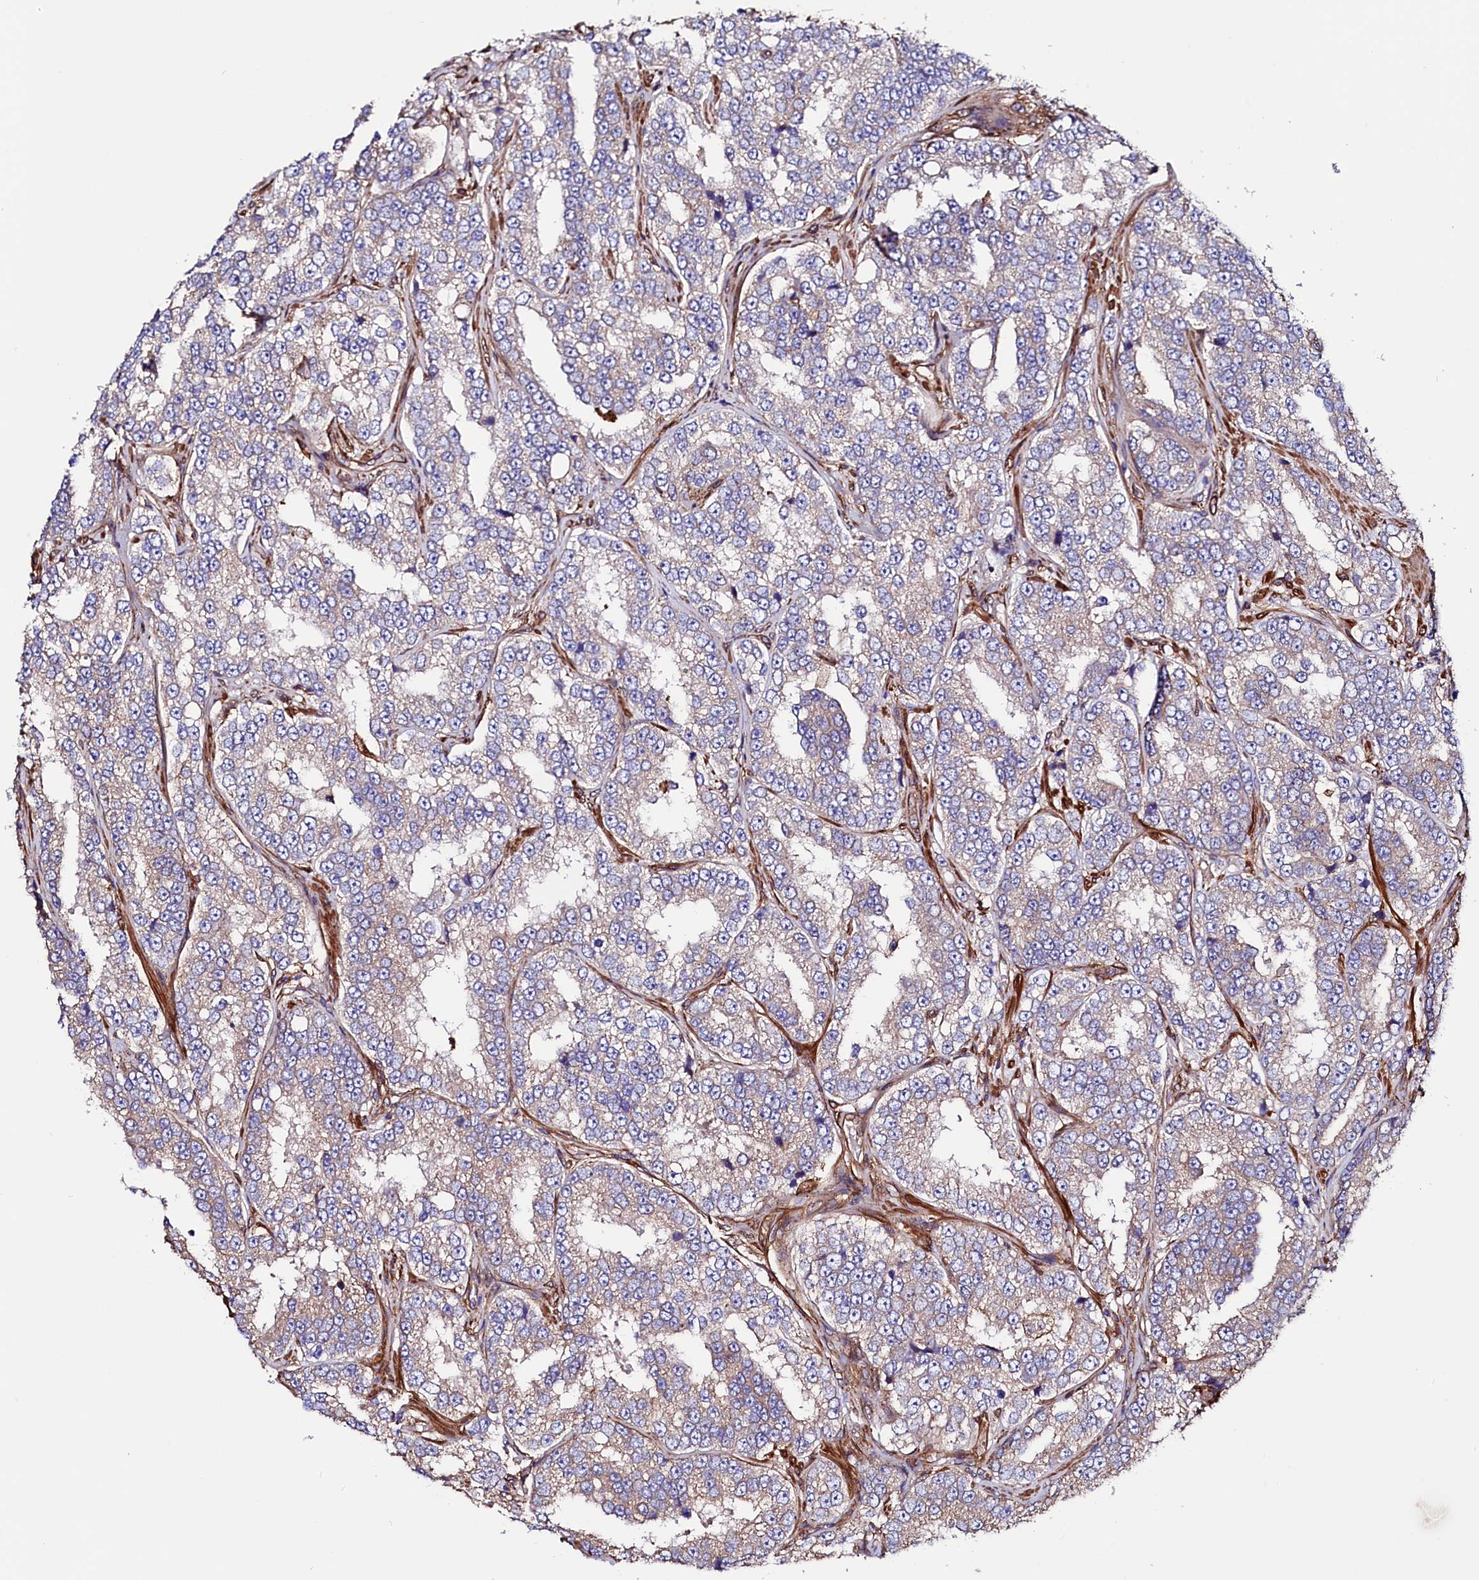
{"staining": {"intensity": "weak", "quantity": ">75%", "location": "cytoplasmic/membranous"}, "tissue": "prostate cancer", "cell_type": "Tumor cells", "image_type": "cancer", "snomed": [{"axis": "morphology", "description": "Normal tissue, NOS"}, {"axis": "morphology", "description": "Adenocarcinoma, High grade"}, {"axis": "topography", "description": "Prostate"}], "caption": "Tumor cells show low levels of weak cytoplasmic/membranous positivity in approximately >75% of cells in high-grade adenocarcinoma (prostate).", "gene": "STAMBPL1", "patient": {"sex": "male", "age": 83}}